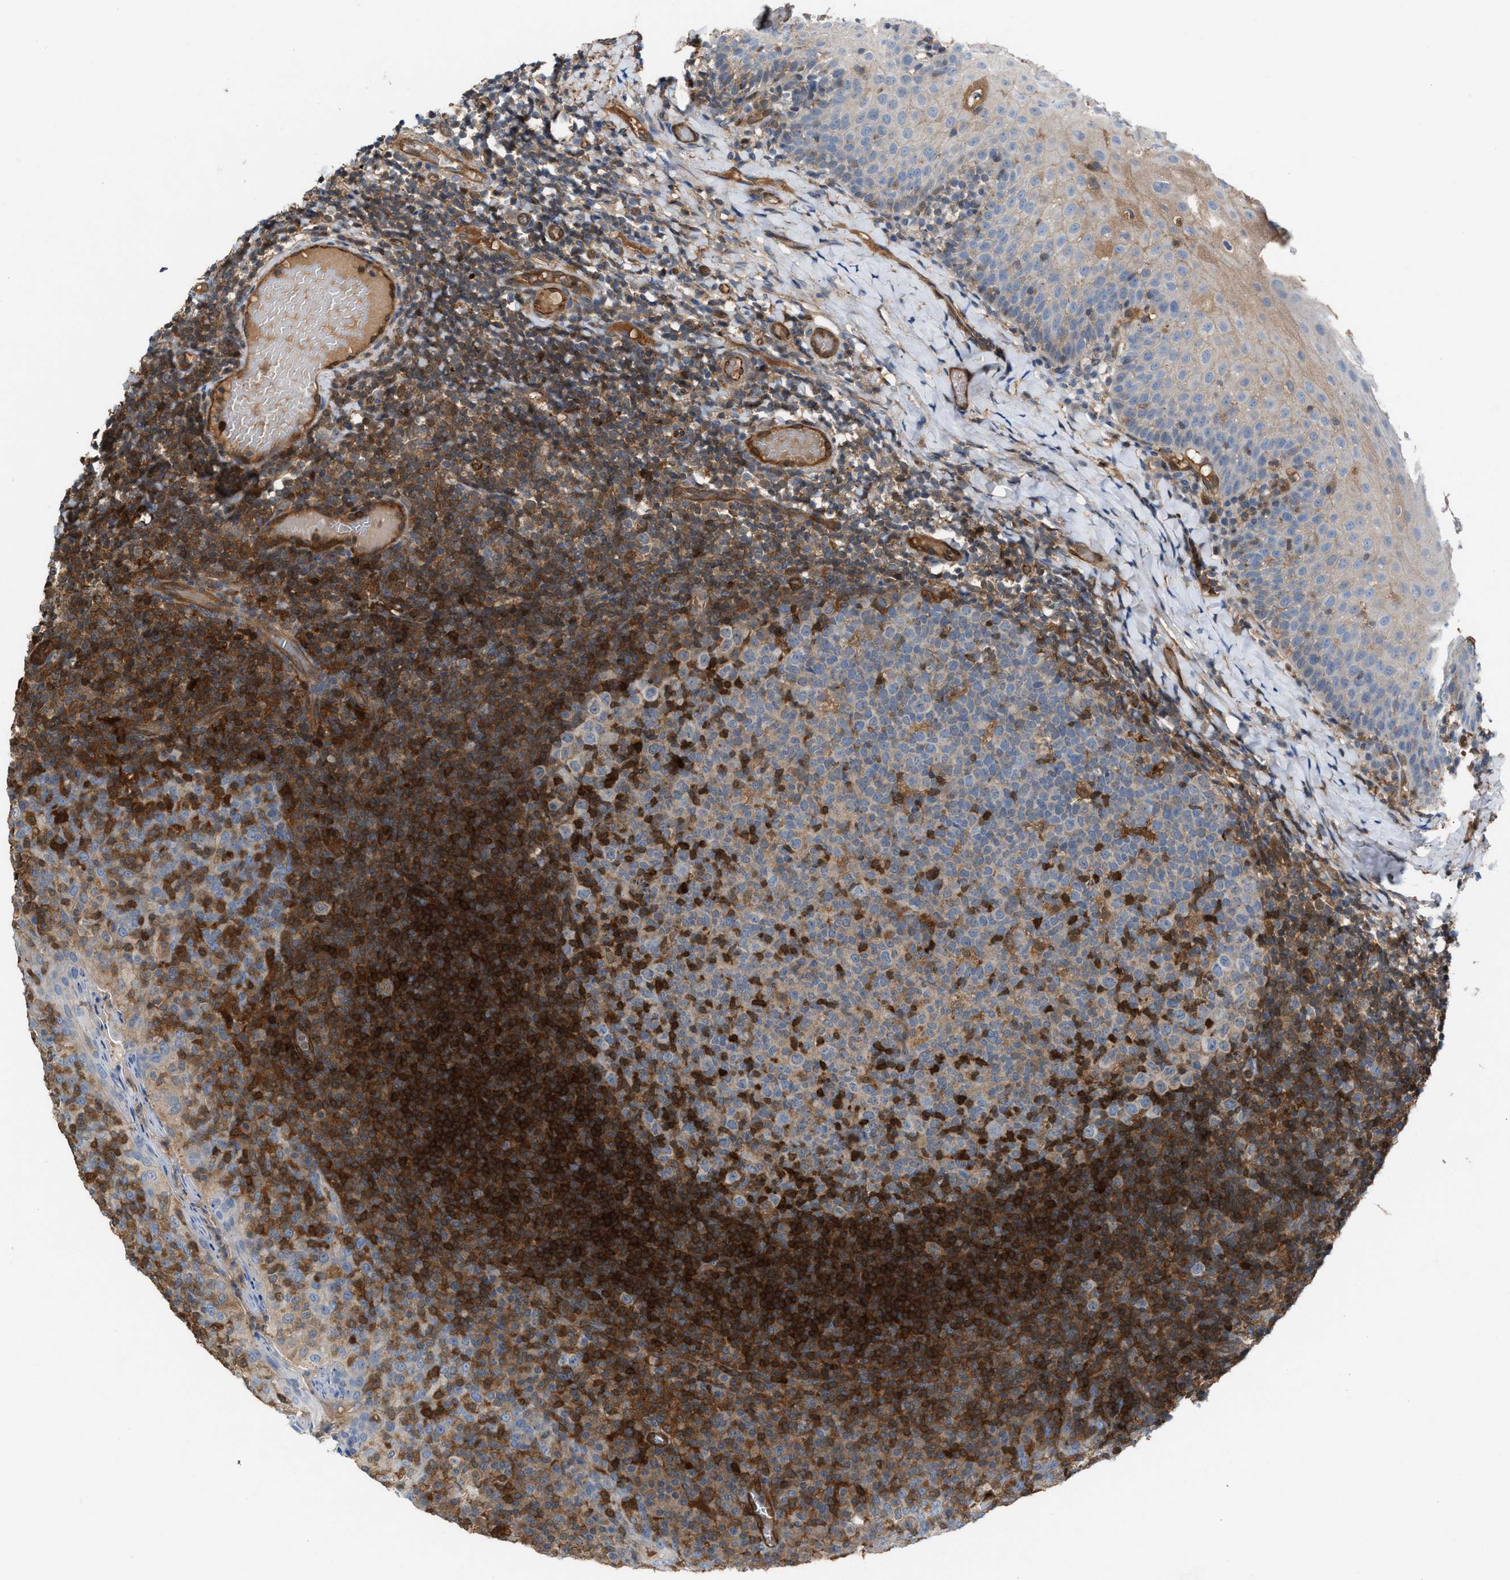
{"staining": {"intensity": "strong", "quantity": "<25%", "location": "cytoplasmic/membranous"}, "tissue": "tonsil", "cell_type": "Germinal center cells", "image_type": "normal", "snomed": [{"axis": "morphology", "description": "Normal tissue, NOS"}, {"axis": "topography", "description": "Tonsil"}], "caption": "Immunohistochemistry (IHC) of unremarkable tonsil reveals medium levels of strong cytoplasmic/membranous staining in about <25% of germinal center cells.", "gene": "TPK1", "patient": {"sex": "female", "age": 19}}